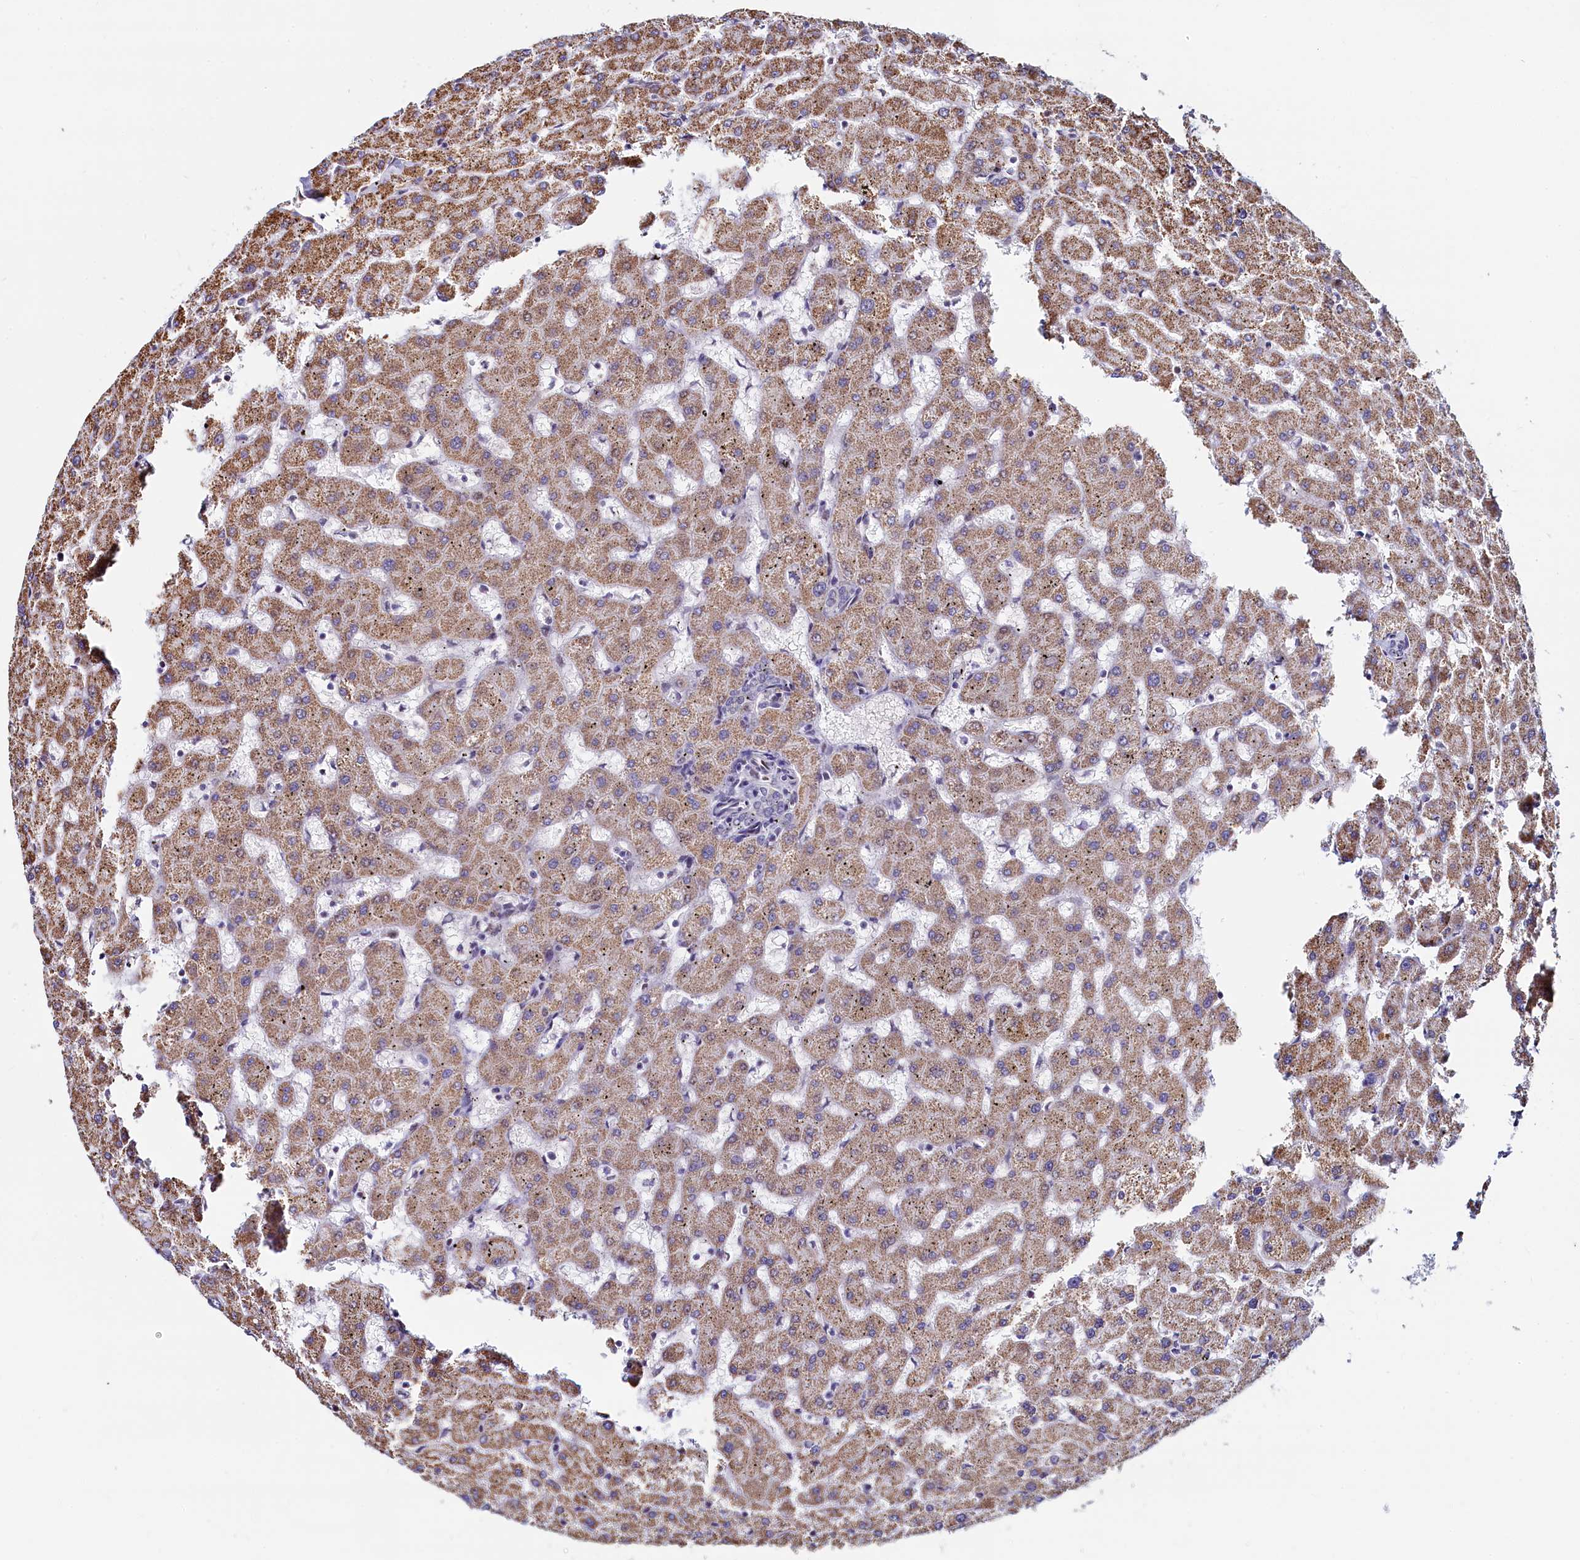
{"staining": {"intensity": "negative", "quantity": "none", "location": "none"}, "tissue": "liver", "cell_type": "Cholangiocytes", "image_type": "normal", "snomed": [{"axis": "morphology", "description": "Normal tissue, NOS"}, {"axis": "topography", "description": "Liver"}], "caption": "A high-resolution photomicrograph shows immunohistochemistry staining of unremarkable liver, which shows no significant positivity in cholangiocytes.", "gene": "HDGFL3", "patient": {"sex": "female", "age": 63}}